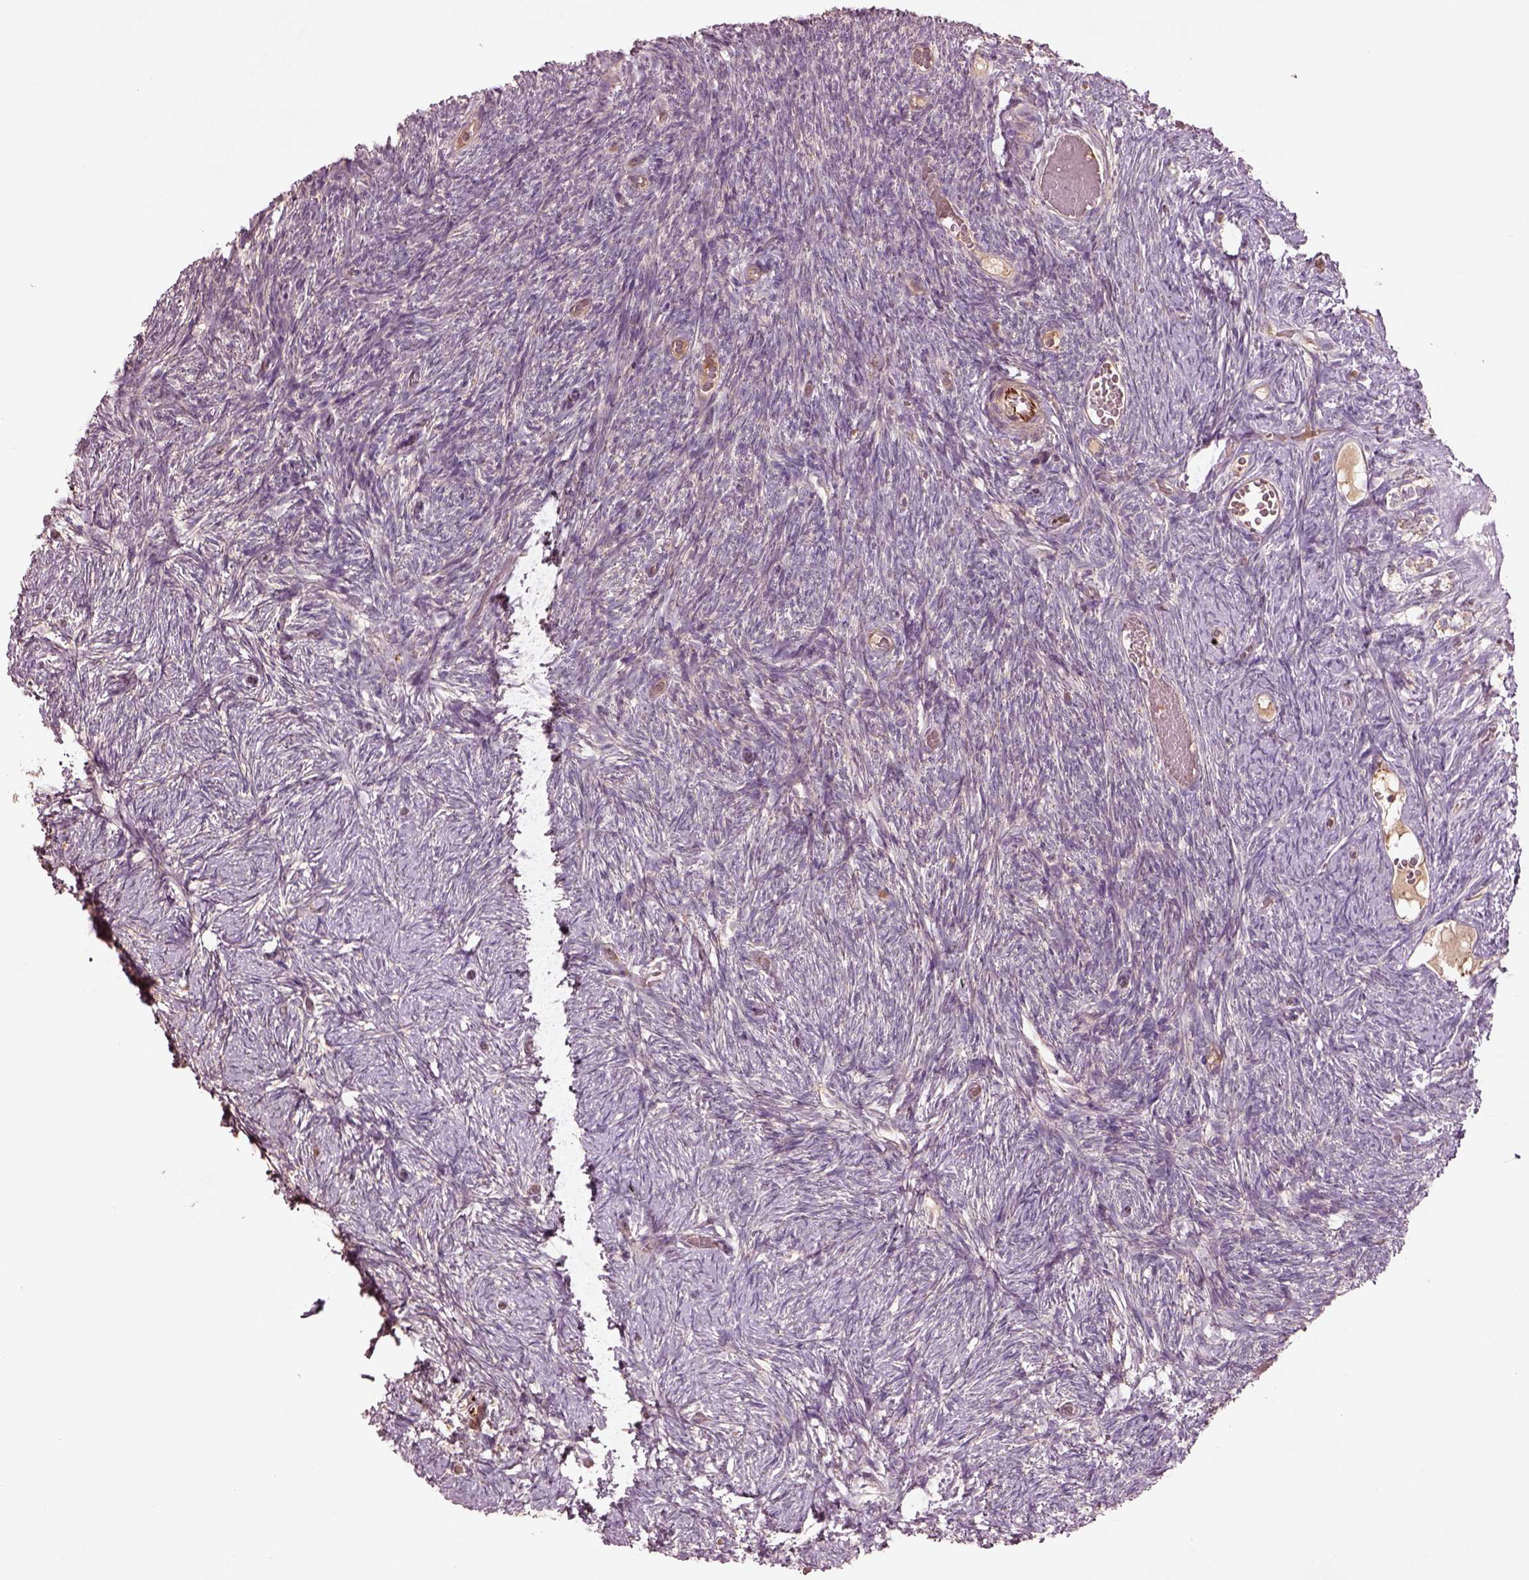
{"staining": {"intensity": "negative", "quantity": "none", "location": "none"}, "tissue": "ovary", "cell_type": "Ovarian stroma cells", "image_type": "normal", "snomed": [{"axis": "morphology", "description": "Normal tissue, NOS"}, {"axis": "topography", "description": "Ovary"}], "caption": "The immunohistochemistry photomicrograph has no significant staining in ovarian stroma cells of ovary. The staining was performed using DAB to visualize the protein expression in brown, while the nuclei were stained in blue with hematoxylin (Magnification: 20x).", "gene": "SLC25A31", "patient": {"sex": "female", "age": 39}}